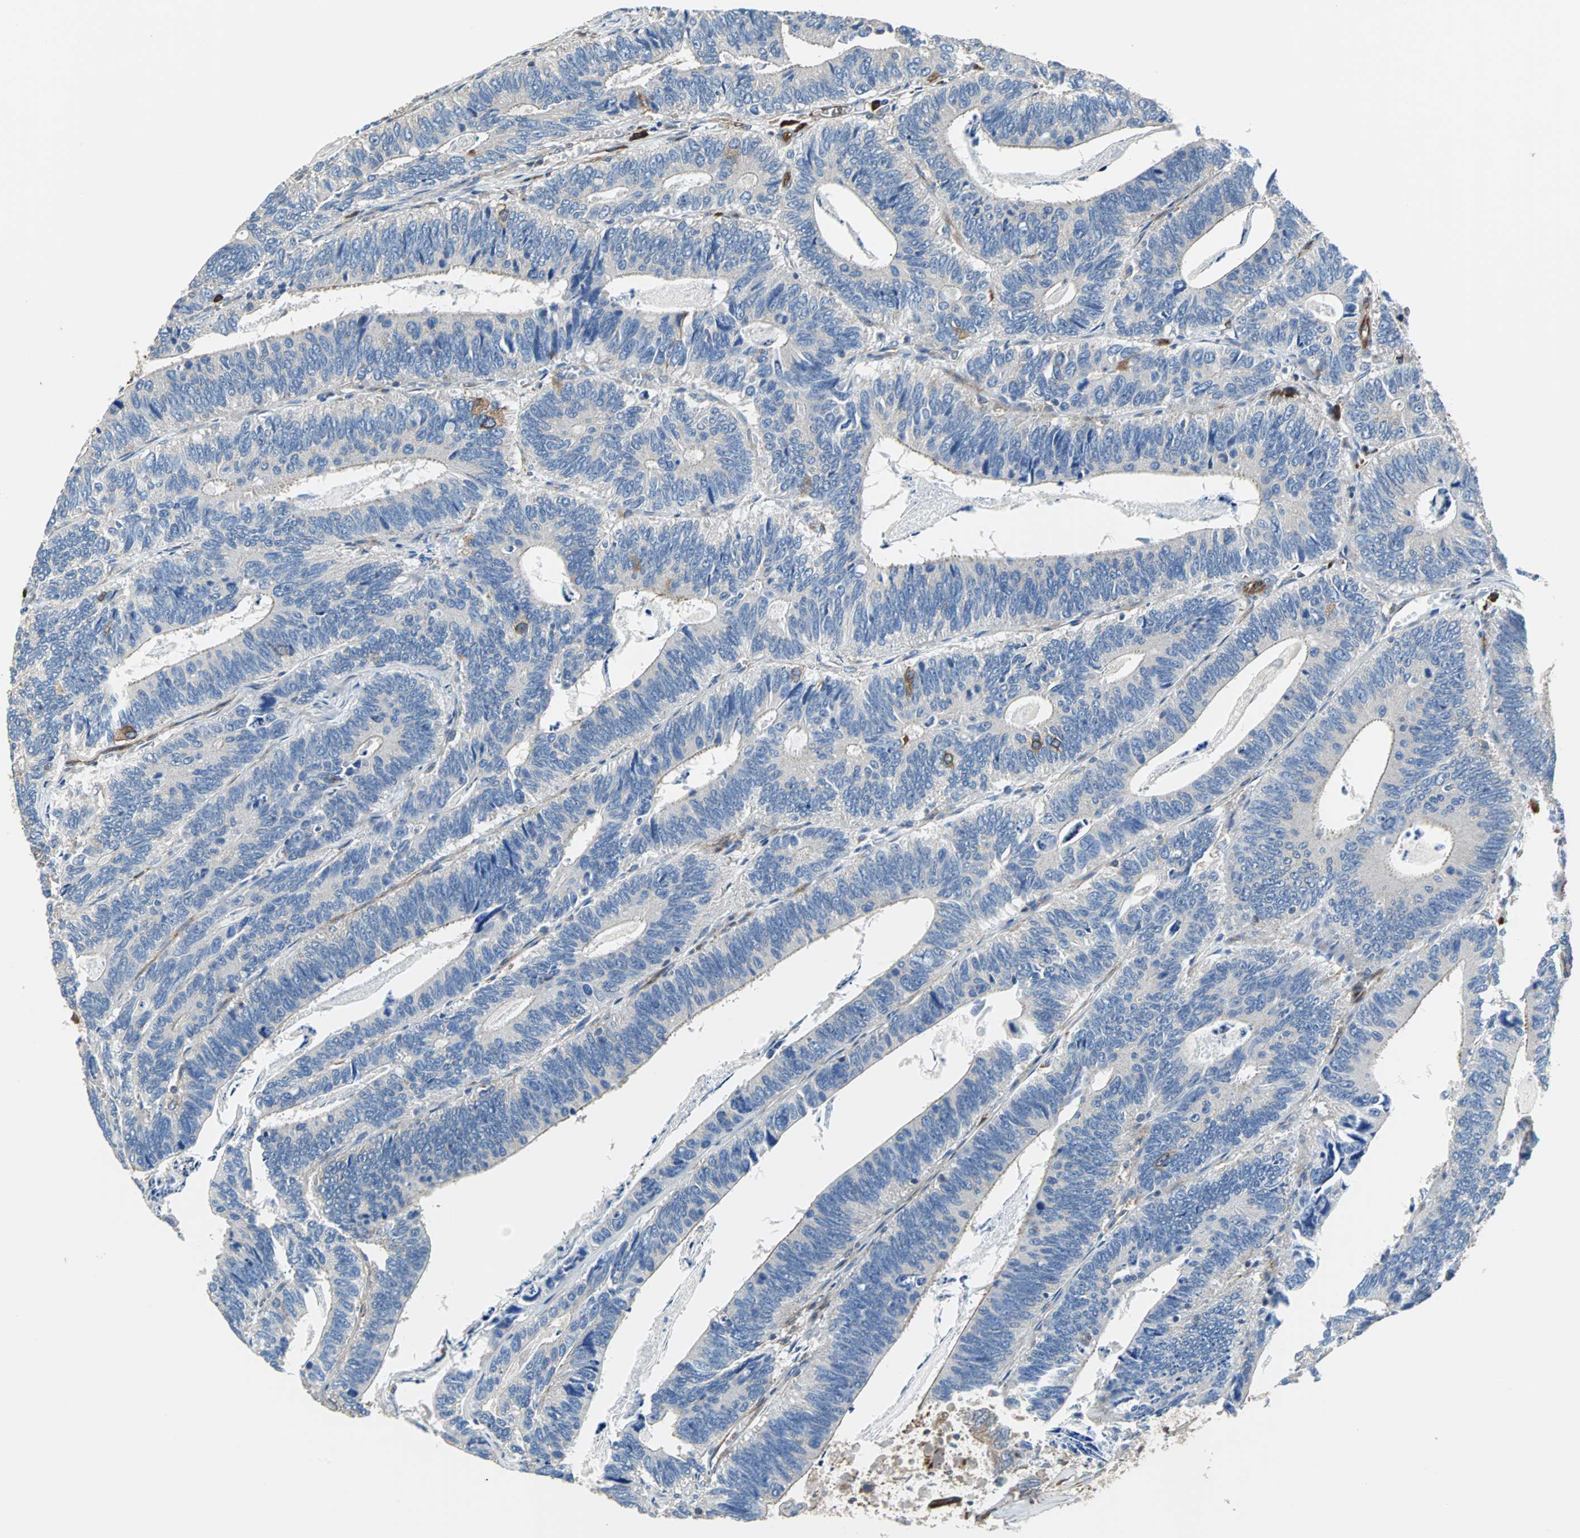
{"staining": {"intensity": "weak", "quantity": ">75%", "location": "cytoplasmic/membranous"}, "tissue": "colorectal cancer", "cell_type": "Tumor cells", "image_type": "cancer", "snomed": [{"axis": "morphology", "description": "Adenocarcinoma, NOS"}, {"axis": "topography", "description": "Colon"}], "caption": "Immunohistochemistry (DAB) staining of colorectal cancer (adenocarcinoma) demonstrates weak cytoplasmic/membranous protein expression in approximately >75% of tumor cells.", "gene": "PLCG2", "patient": {"sex": "male", "age": 72}}